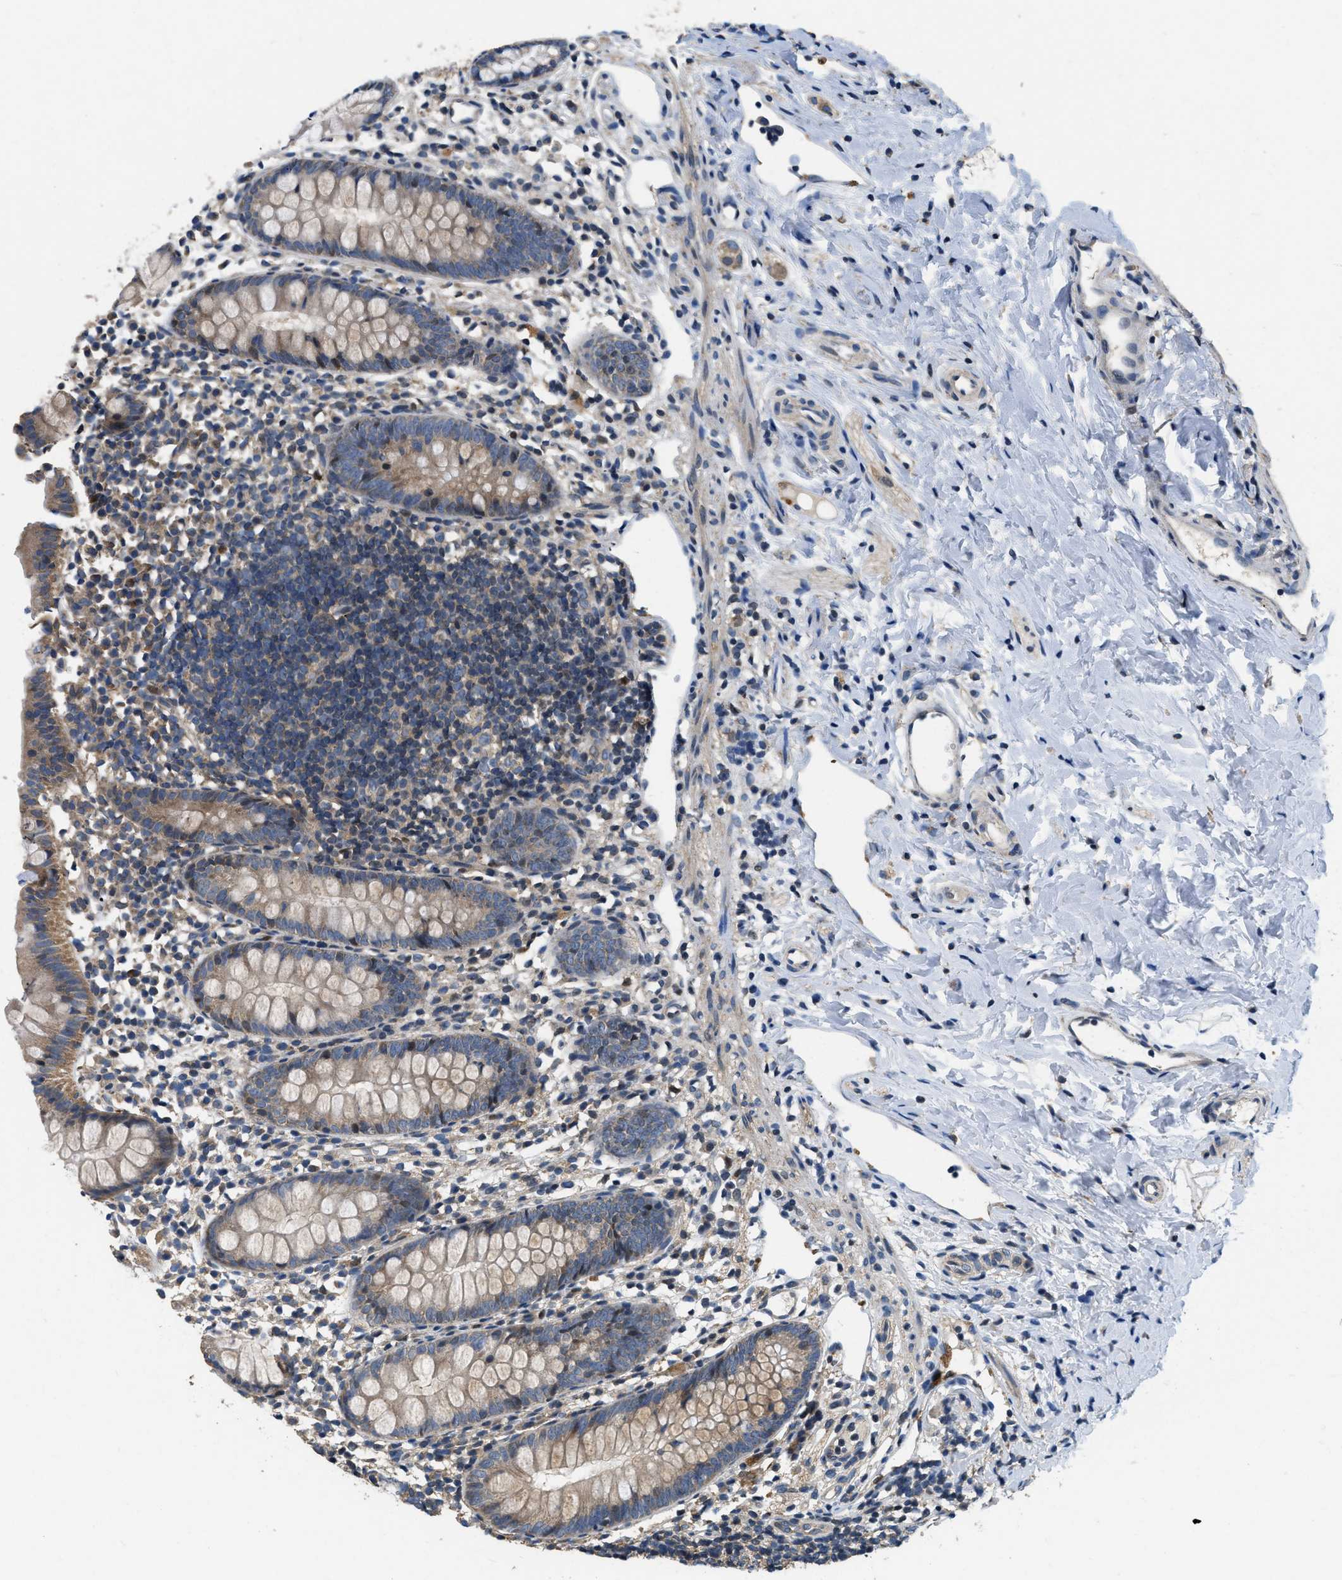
{"staining": {"intensity": "weak", "quantity": ">75%", "location": "cytoplasmic/membranous"}, "tissue": "appendix", "cell_type": "Glandular cells", "image_type": "normal", "snomed": [{"axis": "morphology", "description": "Normal tissue, NOS"}, {"axis": "topography", "description": "Appendix"}], "caption": "Protein staining of unremarkable appendix reveals weak cytoplasmic/membranous expression in approximately >75% of glandular cells.", "gene": "SSH2", "patient": {"sex": "female", "age": 20}}